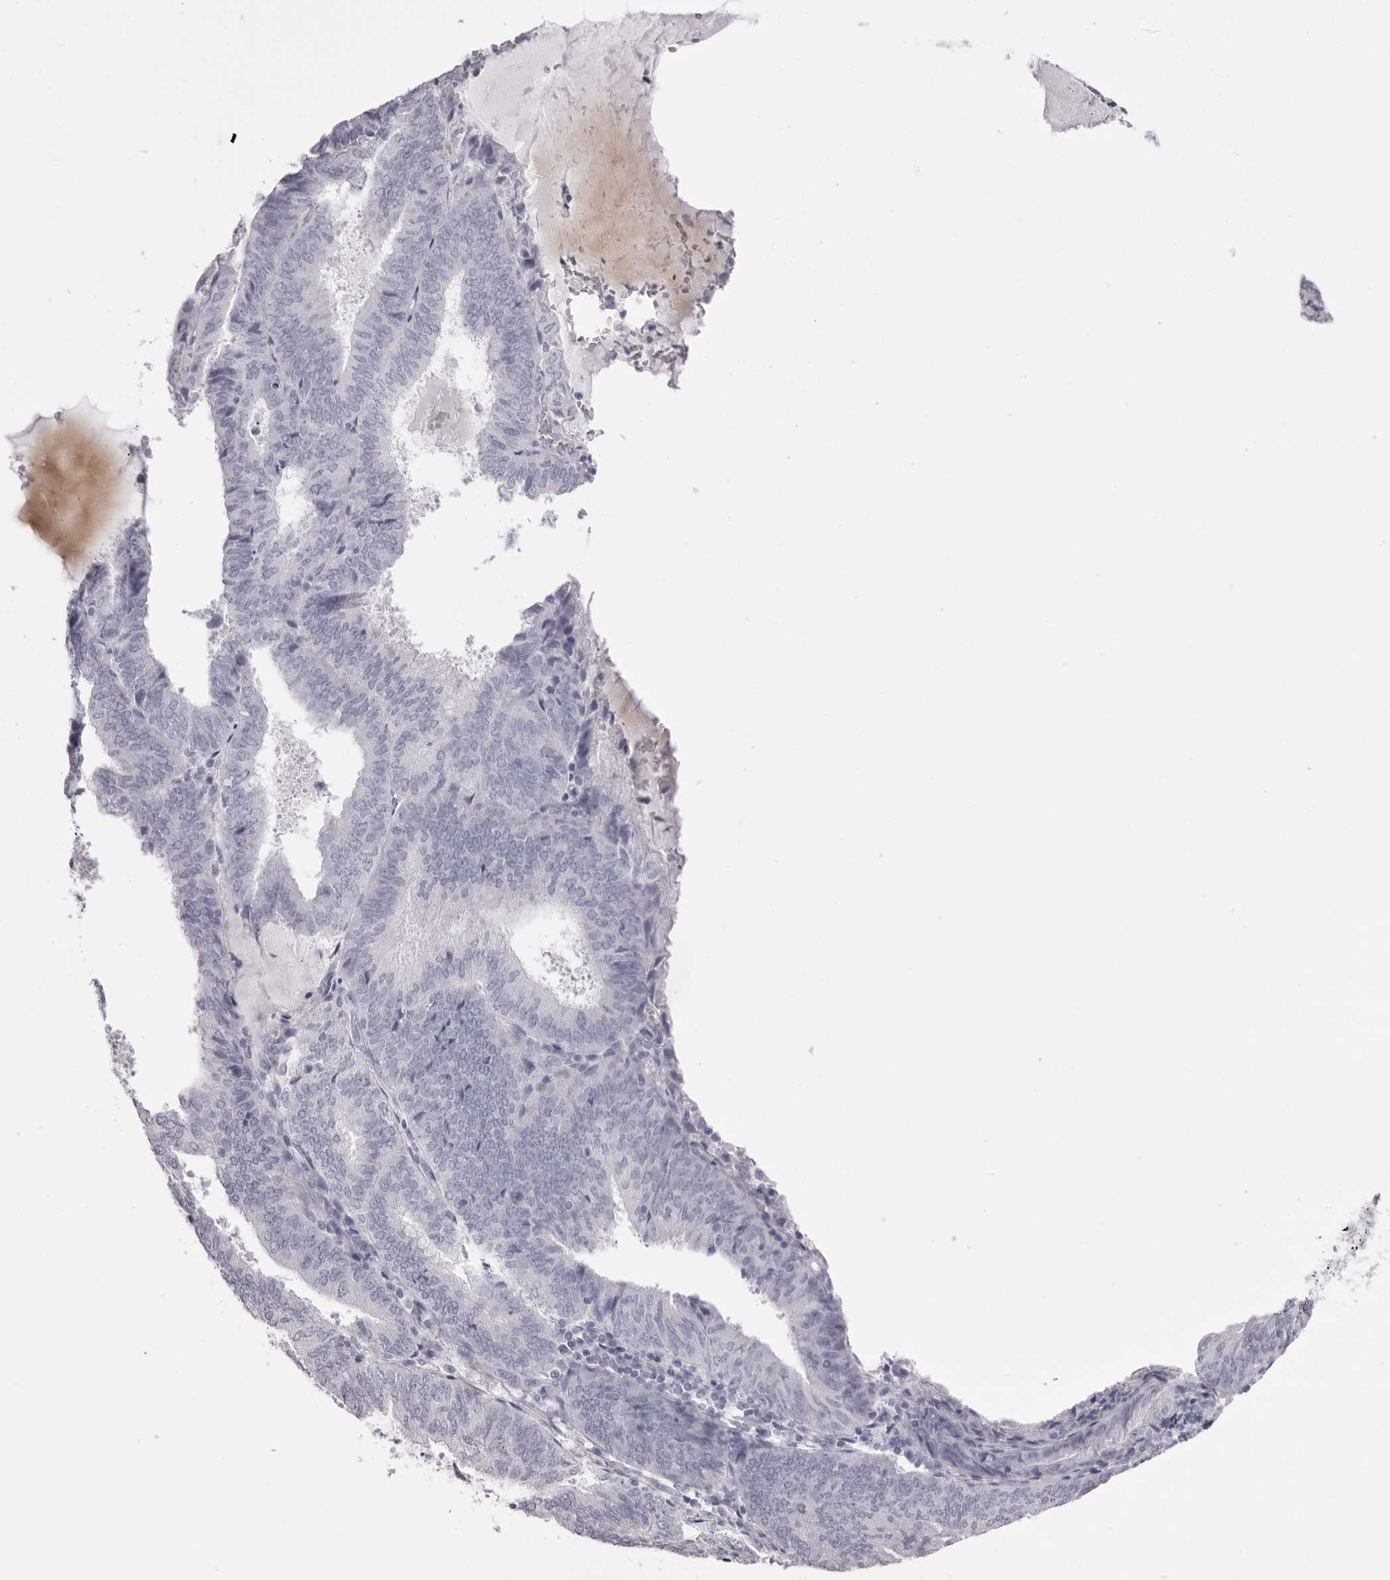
{"staining": {"intensity": "negative", "quantity": "none", "location": "none"}, "tissue": "endometrial cancer", "cell_type": "Tumor cells", "image_type": "cancer", "snomed": [{"axis": "morphology", "description": "Adenocarcinoma, NOS"}, {"axis": "topography", "description": "Endometrium"}], "caption": "Photomicrograph shows no significant protein staining in tumor cells of endometrial adenocarcinoma.", "gene": "SPTA1", "patient": {"sex": "female", "age": 81}}